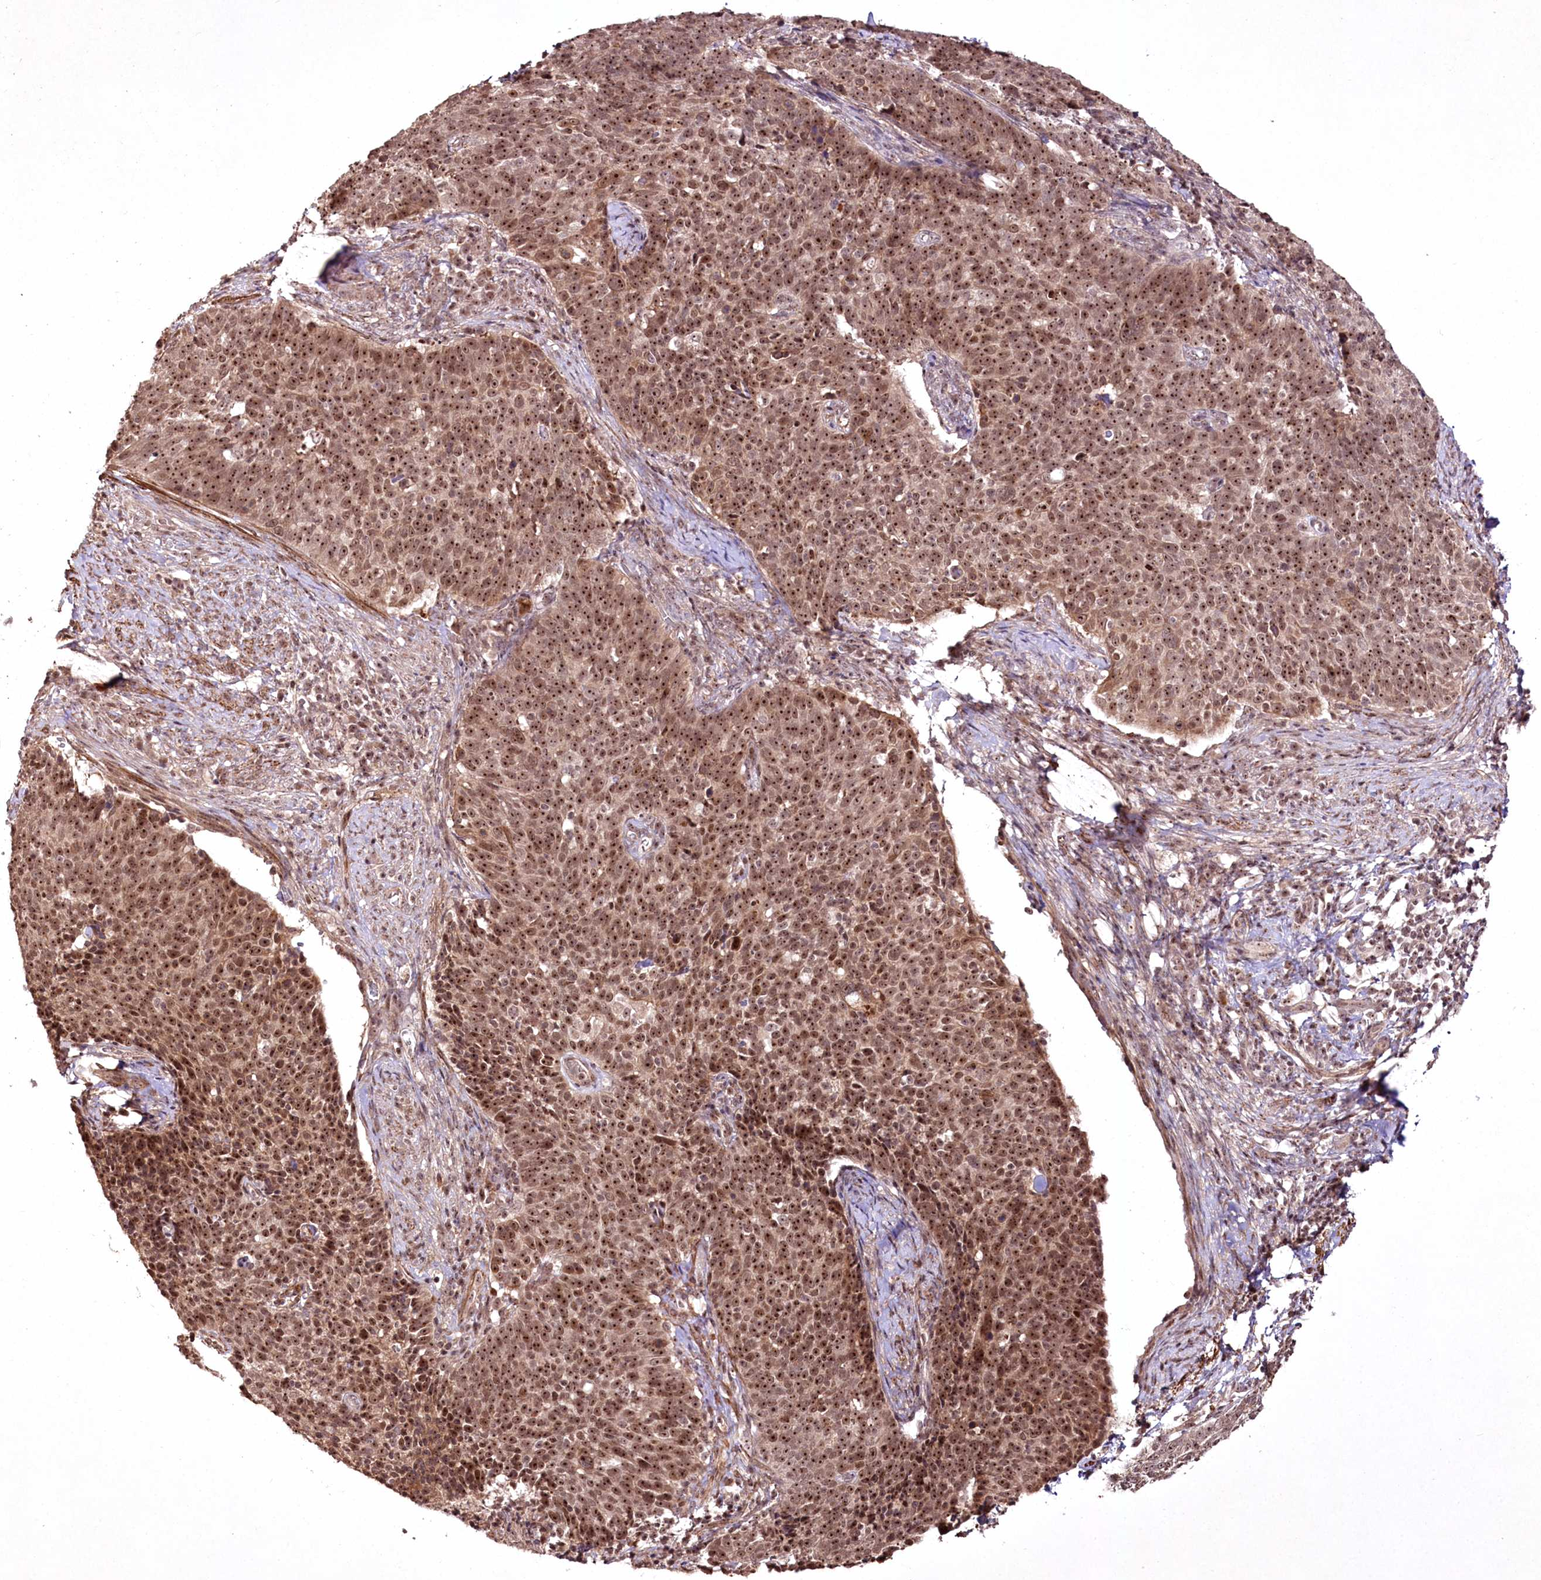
{"staining": {"intensity": "moderate", "quantity": ">75%", "location": "cytoplasmic/membranous,nuclear"}, "tissue": "cervical cancer", "cell_type": "Tumor cells", "image_type": "cancer", "snomed": [{"axis": "morphology", "description": "Squamous cell carcinoma, NOS"}, {"axis": "topography", "description": "Cervix"}], "caption": "Brown immunohistochemical staining in cervical squamous cell carcinoma reveals moderate cytoplasmic/membranous and nuclear positivity in approximately >75% of tumor cells. Nuclei are stained in blue.", "gene": "CCDC59", "patient": {"sex": "female", "age": 39}}